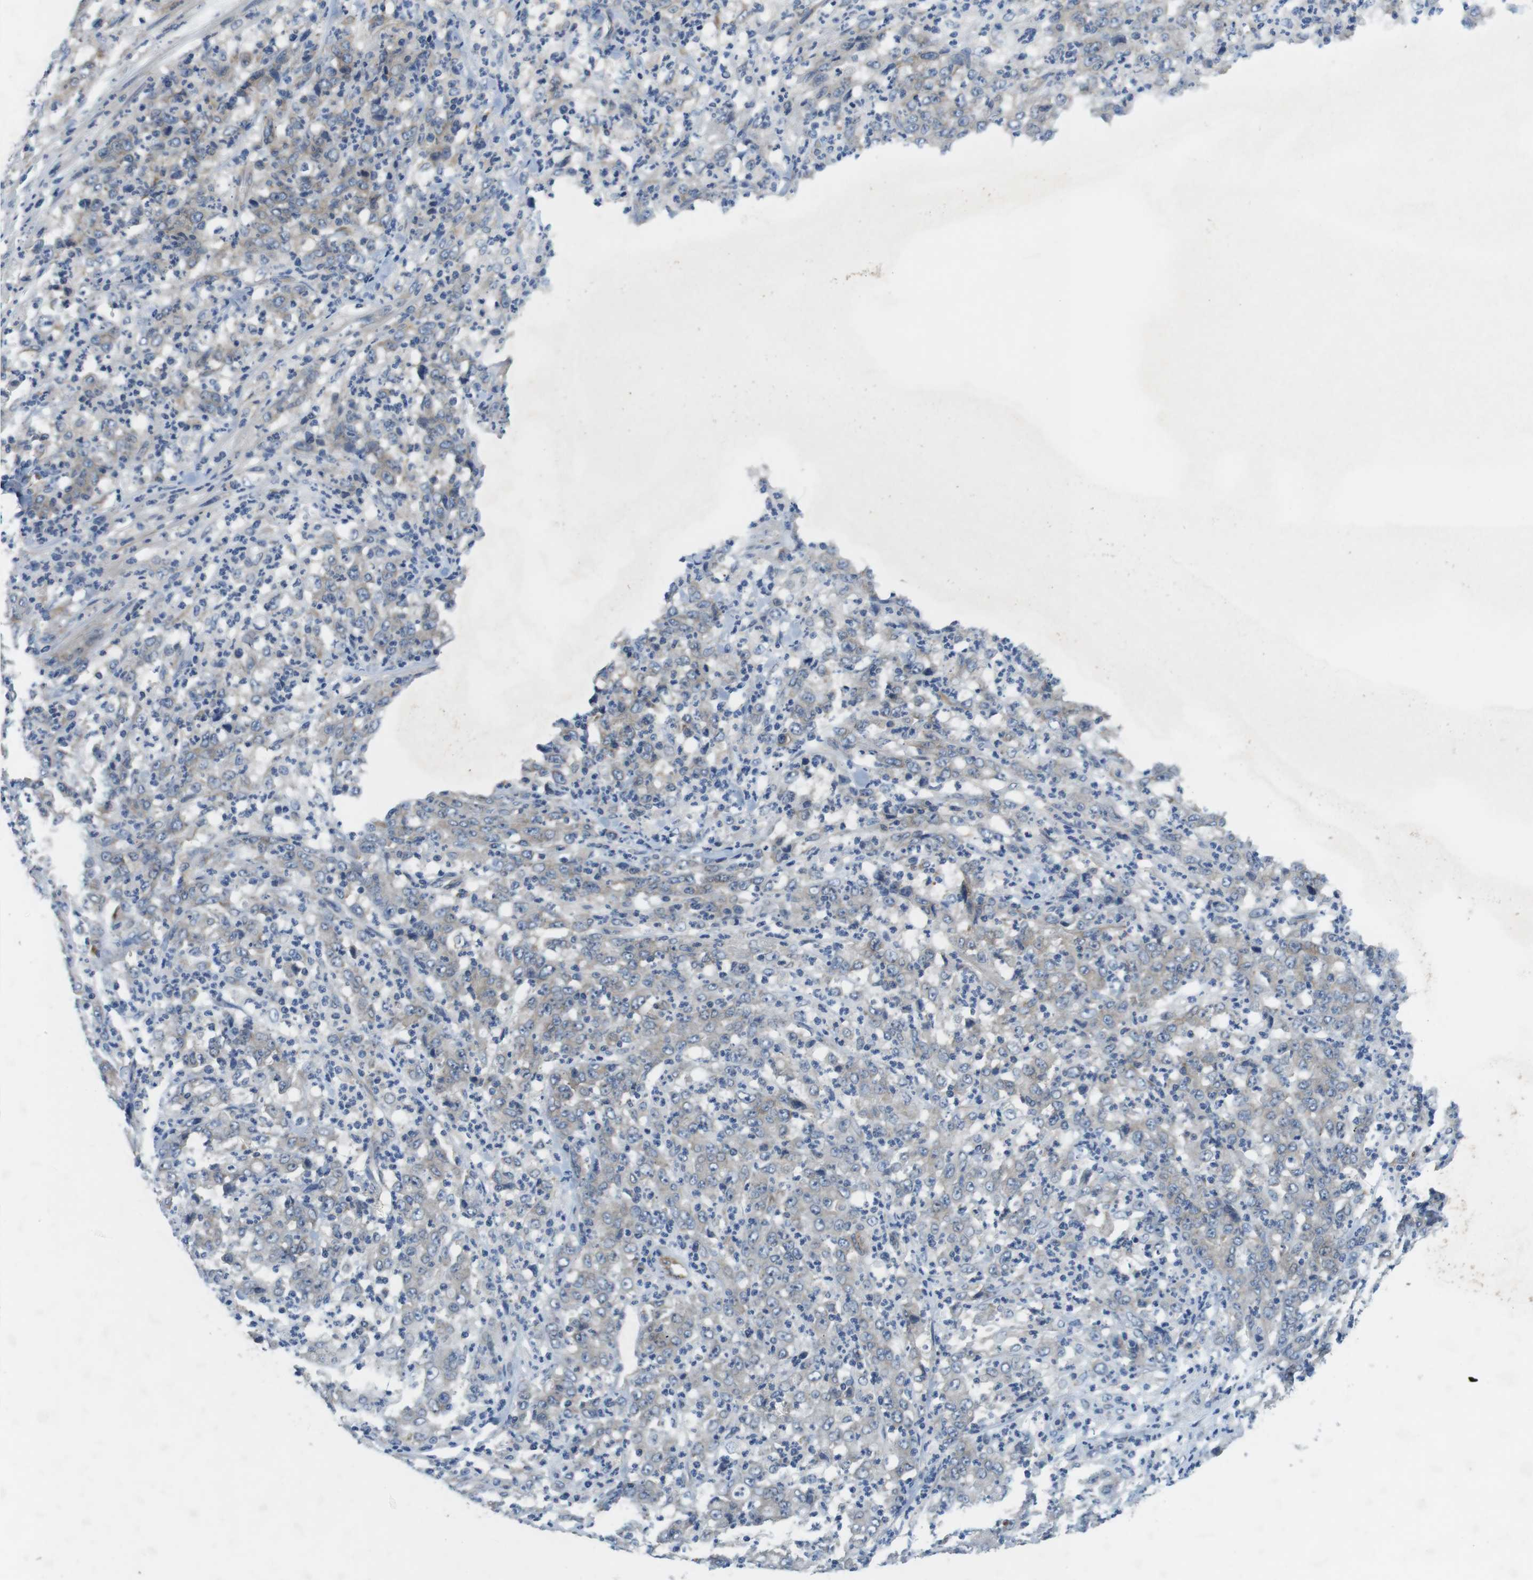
{"staining": {"intensity": "negative", "quantity": "none", "location": "none"}, "tissue": "stomach cancer", "cell_type": "Tumor cells", "image_type": "cancer", "snomed": [{"axis": "morphology", "description": "Adenocarcinoma, NOS"}, {"axis": "topography", "description": "Stomach, lower"}], "caption": "Stomach cancer was stained to show a protein in brown. There is no significant positivity in tumor cells.", "gene": "DCLK1", "patient": {"sex": "female", "age": 71}}